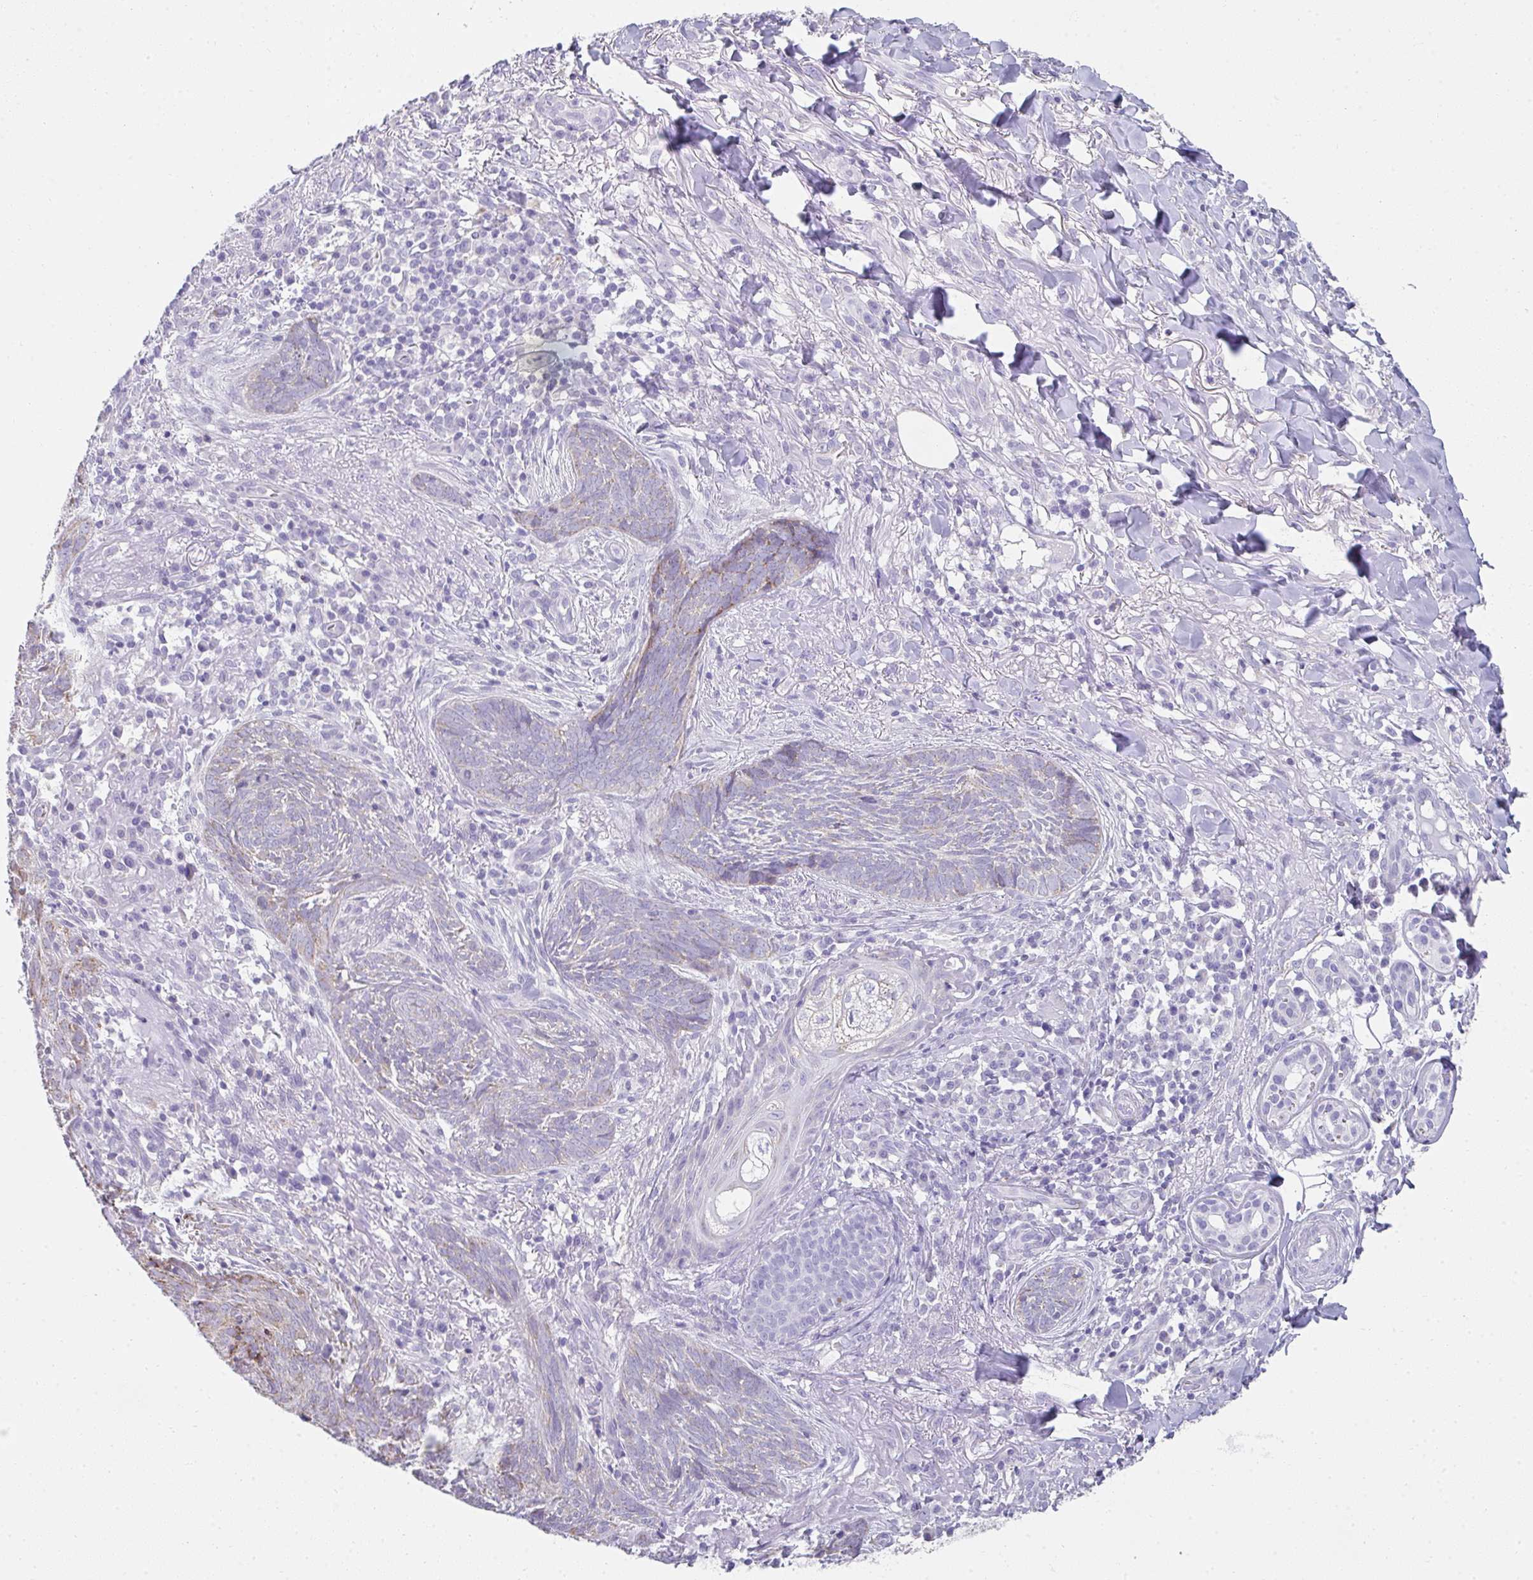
{"staining": {"intensity": "weak", "quantity": "<25%", "location": "cytoplasmic/membranous"}, "tissue": "skin cancer", "cell_type": "Tumor cells", "image_type": "cancer", "snomed": [{"axis": "morphology", "description": "Basal cell carcinoma"}, {"axis": "topography", "description": "Skin"}], "caption": "Skin basal cell carcinoma was stained to show a protein in brown. There is no significant positivity in tumor cells. Nuclei are stained in blue.", "gene": "RLF", "patient": {"sex": "female", "age": 93}}